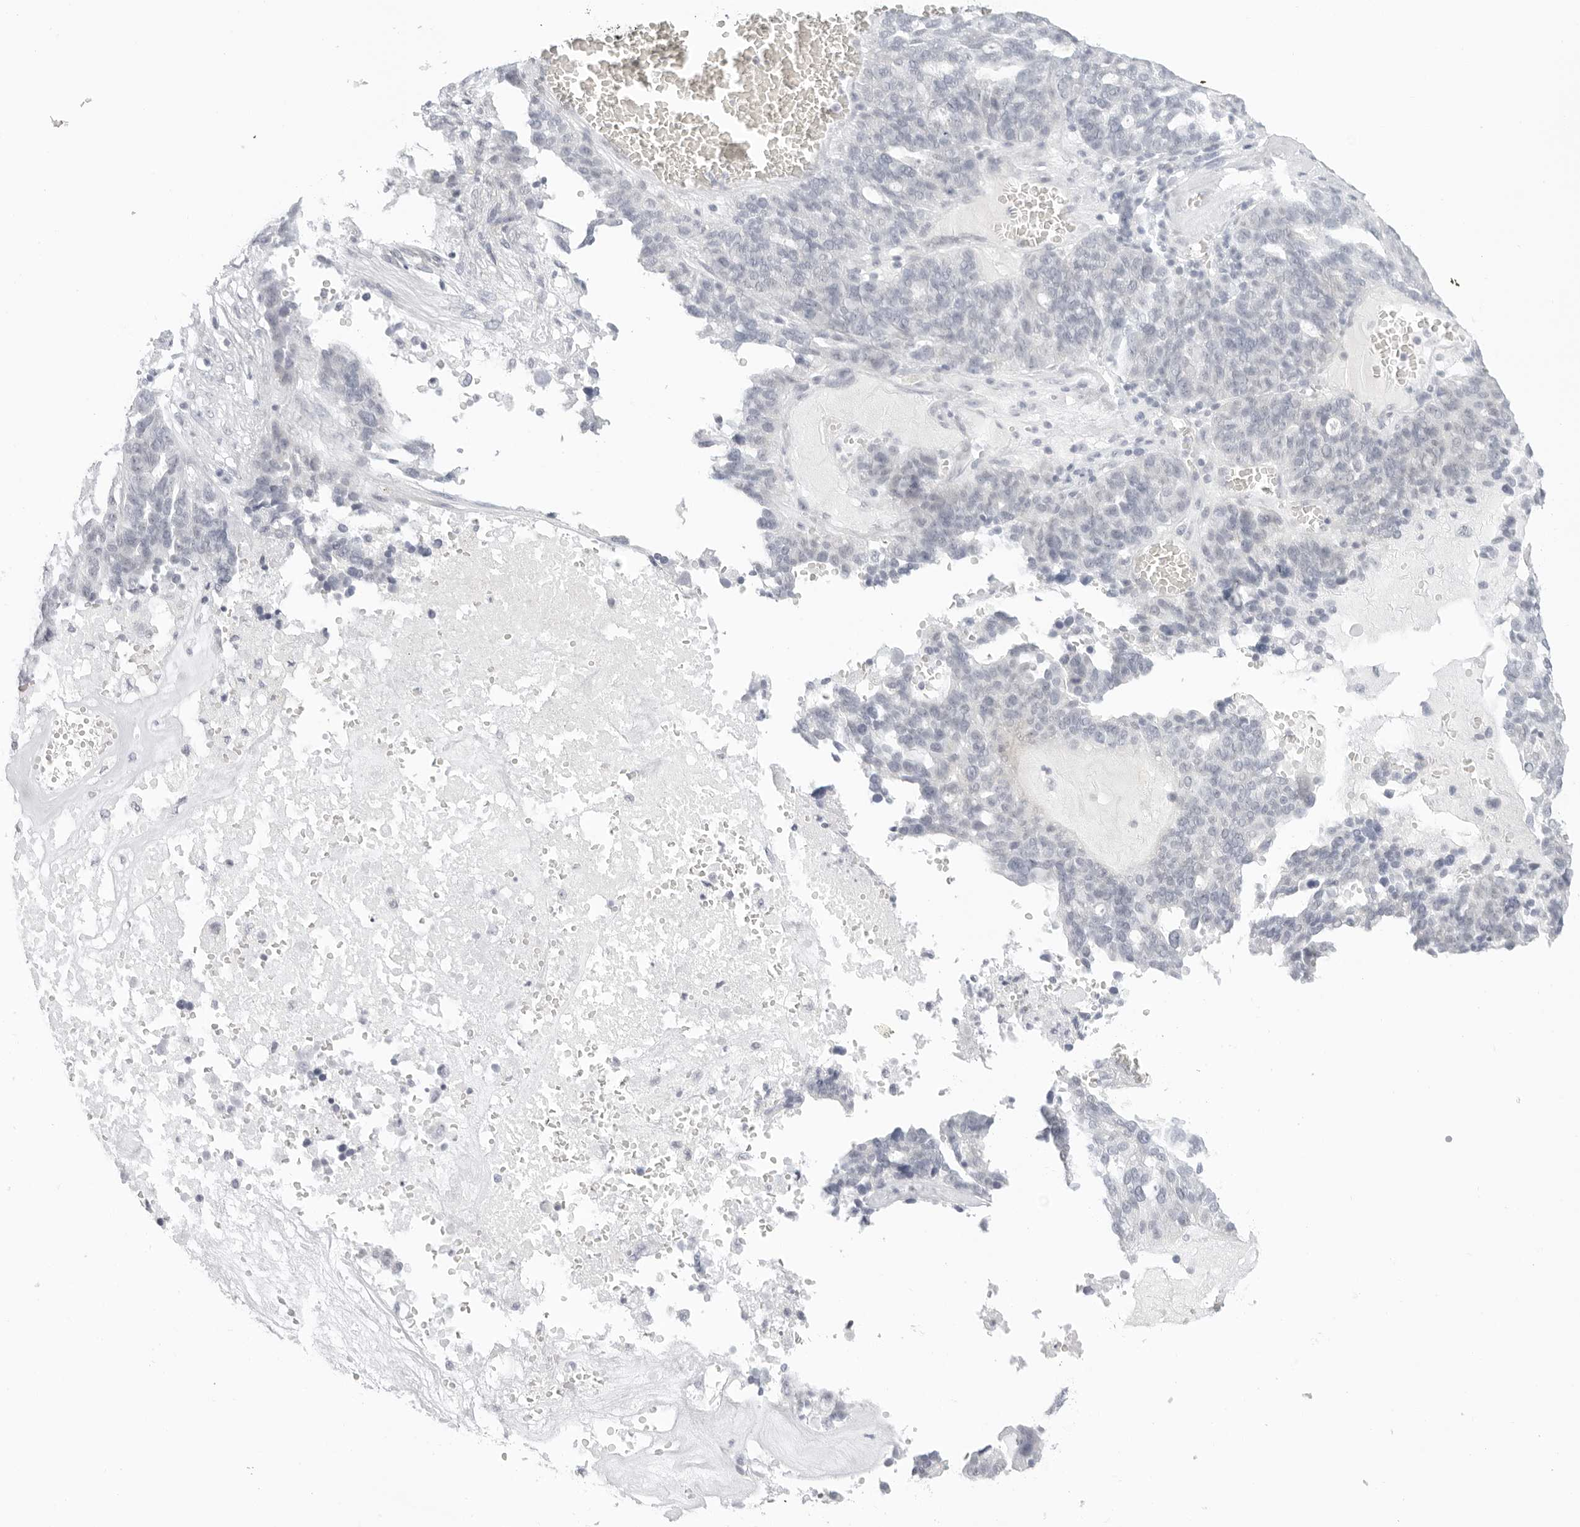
{"staining": {"intensity": "negative", "quantity": "none", "location": "none"}, "tissue": "ovarian cancer", "cell_type": "Tumor cells", "image_type": "cancer", "snomed": [{"axis": "morphology", "description": "Cystadenocarcinoma, serous, NOS"}, {"axis": "topography", "description": "Ovary"}], "caption": "The immunohistochemistry photomicrograph has no significant expression in tumor cells of ovarian serous cystadenocarcinoma tissue. Nuclei are stained in blue.", "gene": "MED18", "patient": {"sex": "female", "age": 59}}